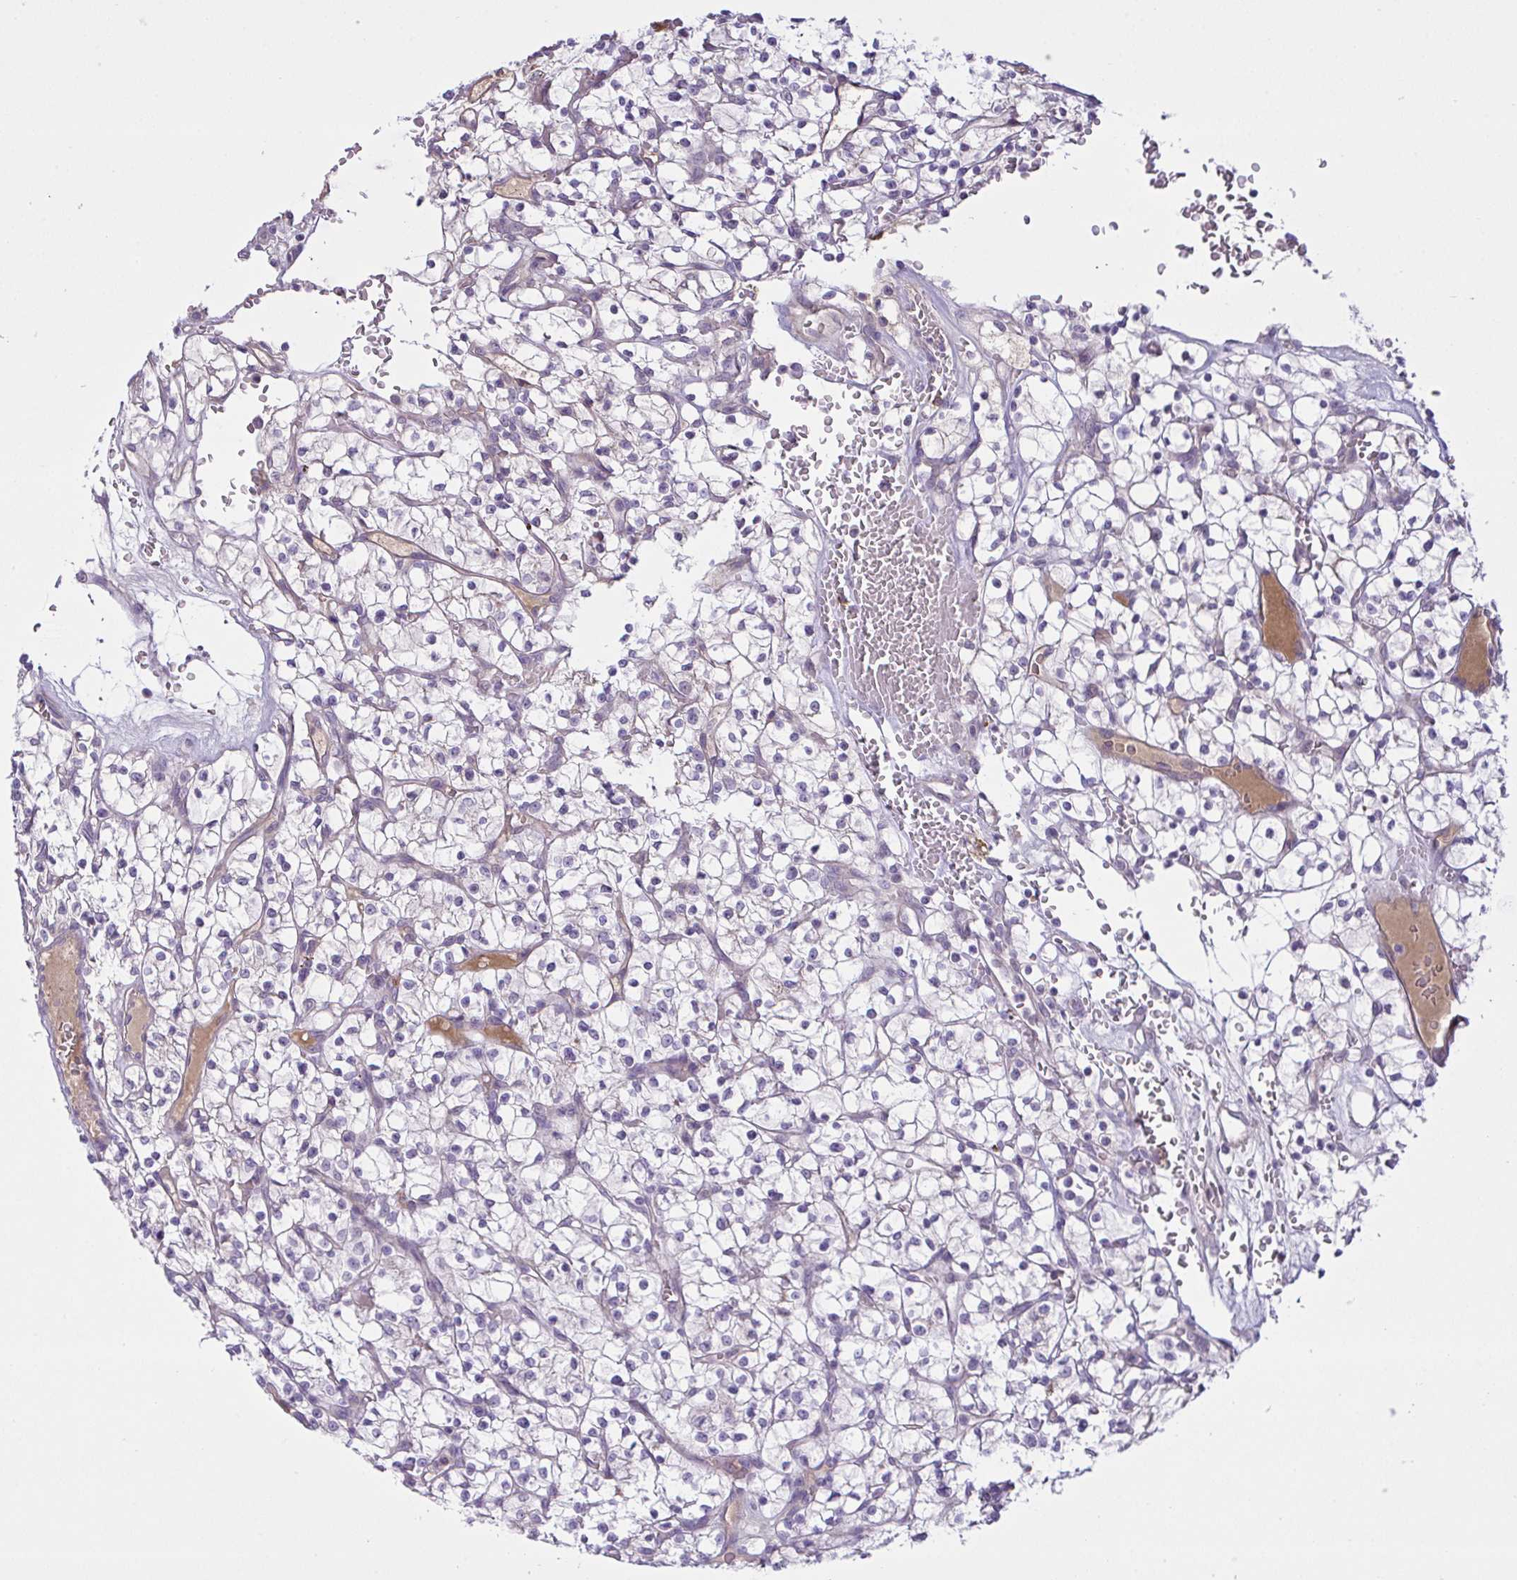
{"staining": {"intensity": "negative", "quantity": "none", "location": "none"}, "tissue": "renal cancer", "cell_type": "Tumor cells", "image_type": "cancer", "snomed": [{"axis": "morphology", "description": "Adenocarcinoma, NOS"}, {"axis": "topography", "description": "Kidney"}], "caption": "A photomicrograph of renal adenocarcinoma stained for a protein shows no brown staining in tumor cells. The staining is performed using DAB brown chromogen with nuclei counter-stained in using hematoxylin.", "gene": "SYNPO2L", "patient": {"sex": "female", "age": 64}}